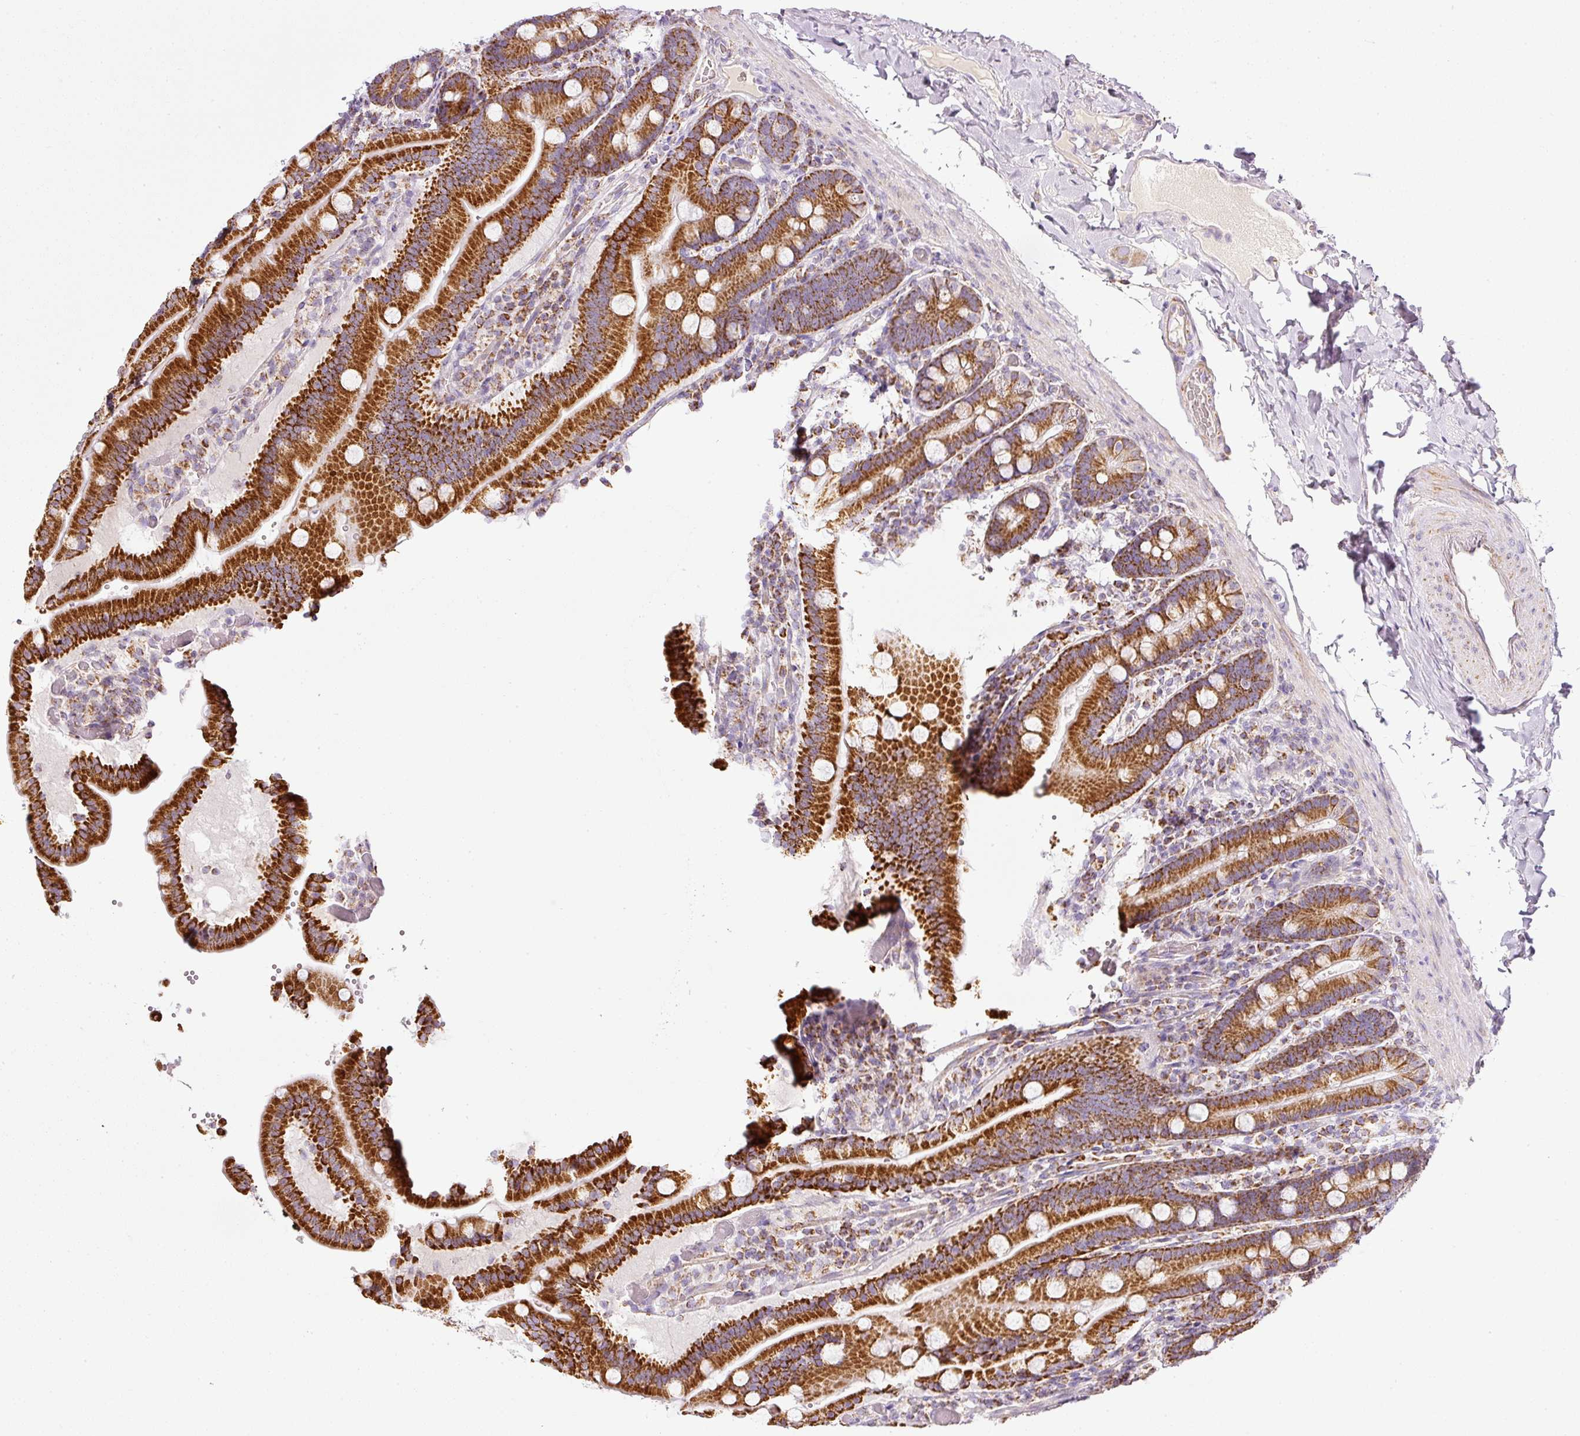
{"staining": {"intensity": "strong", "quantity": ">75%", "location": "cytoplasmic/membranous"}, "tissue": "duodenum", "cell_type": "Glandular cells", "image_type": "normal", "snomed": [{"axis": "morphology", "description": "Normal tissue, NOS"}, {"axis": "topography", "description": "Duodenum"}], "caption": "Glandular cells reveal high levels of strong cytoplasmic/membranous expression in about >75% of cells in unremarkable duodenum. The protein of interest is shown in brown color, while the nuclei are stained blue.", "gene": "SDHA", "patient": {"sex": "female", "age": 62}}